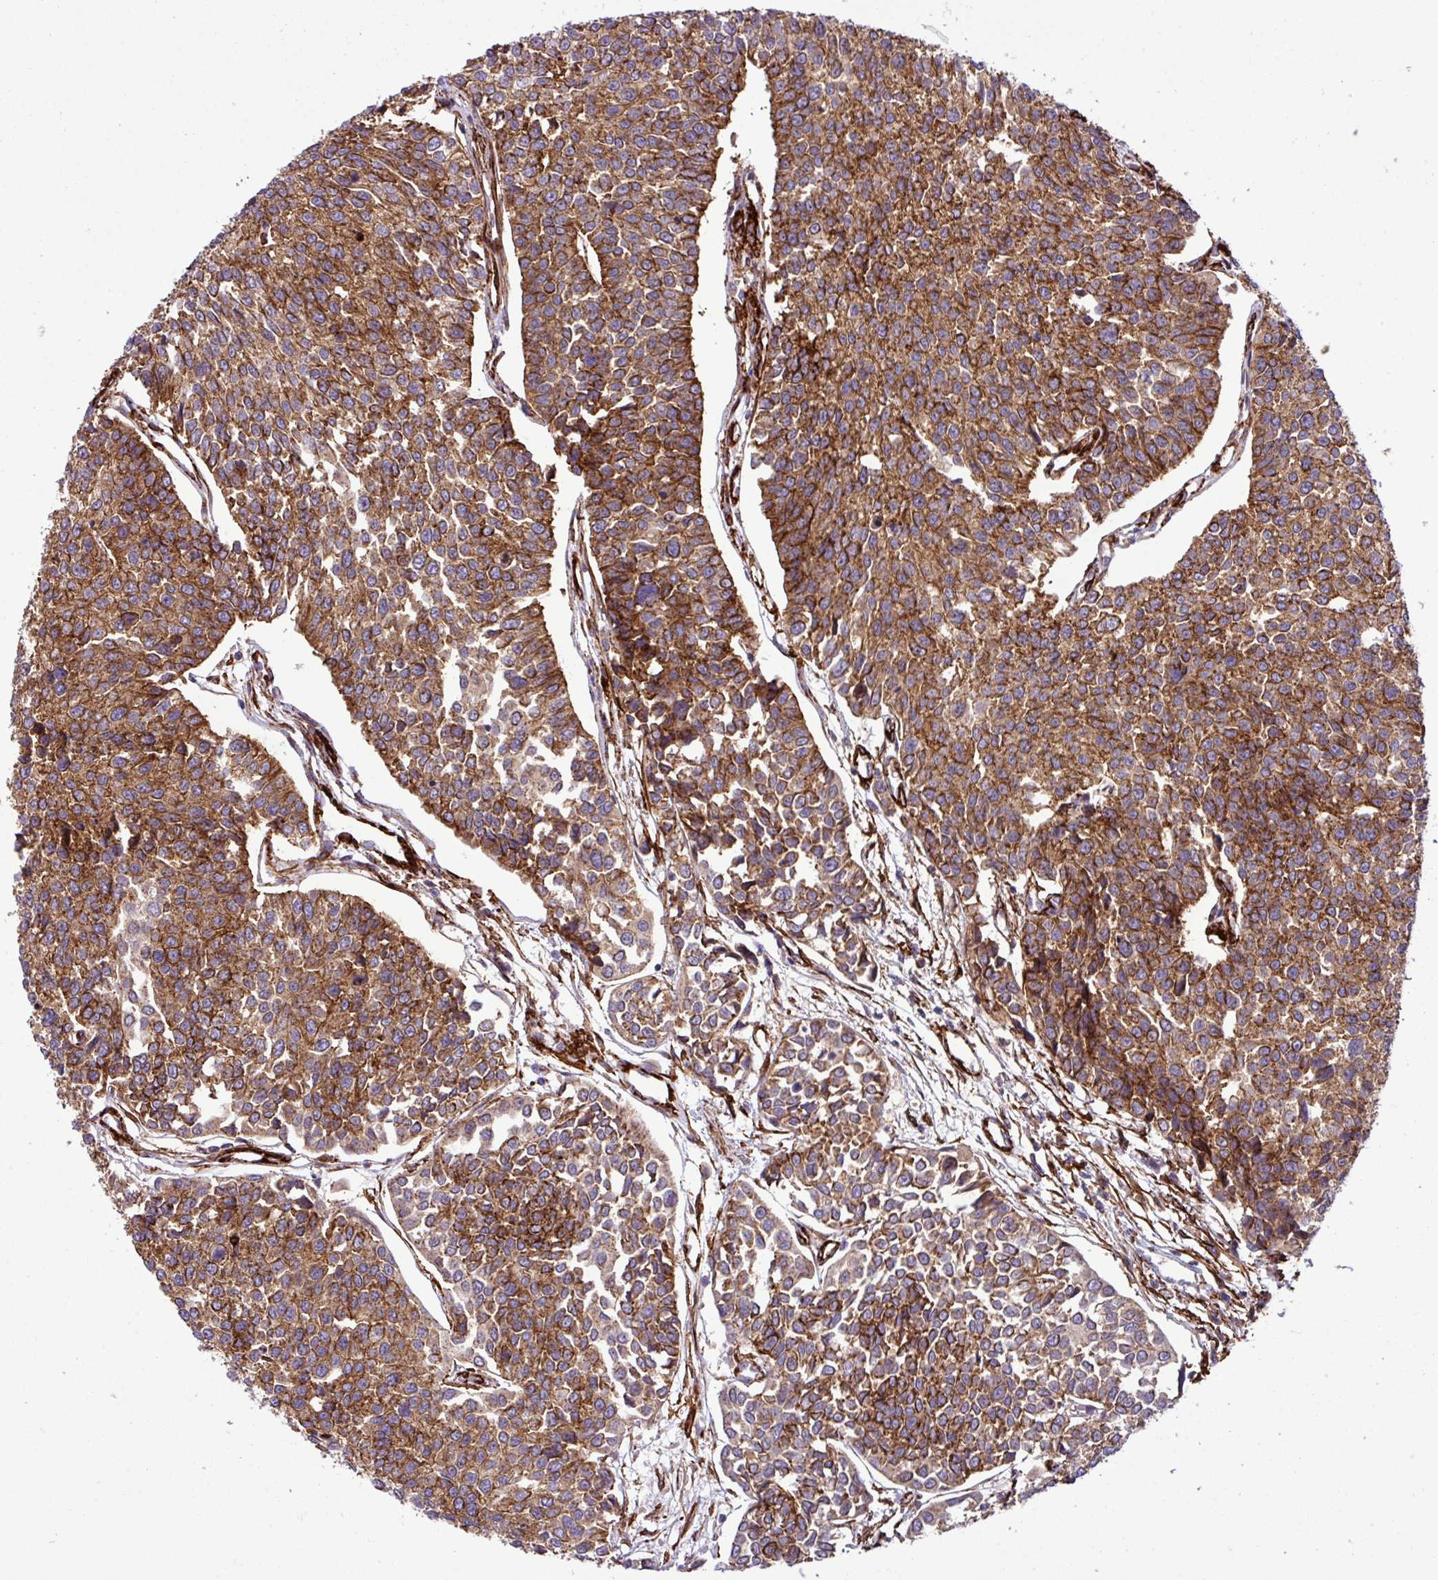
{"staining": {"intensity": "strong", "quantity": ">75%", "location": "cytoplasmic/membranous"}, "tissue": "urothelial cancer", "cell_type": "Tumor cells", "image_type": "cancer", "snomed": [{"axis": "morphology", "description": "Urothelial carcinoma, Low grade"}, {"axis": "topography", "description": "Urinary bladder"}], "caption": "Urothelial cancer tissue demonstrates strong cytoplasmic/membranous expression in approximately >75% of tumor cells", "gene": "FAM47E", "patient": {"sex": "female", "age": 78}}